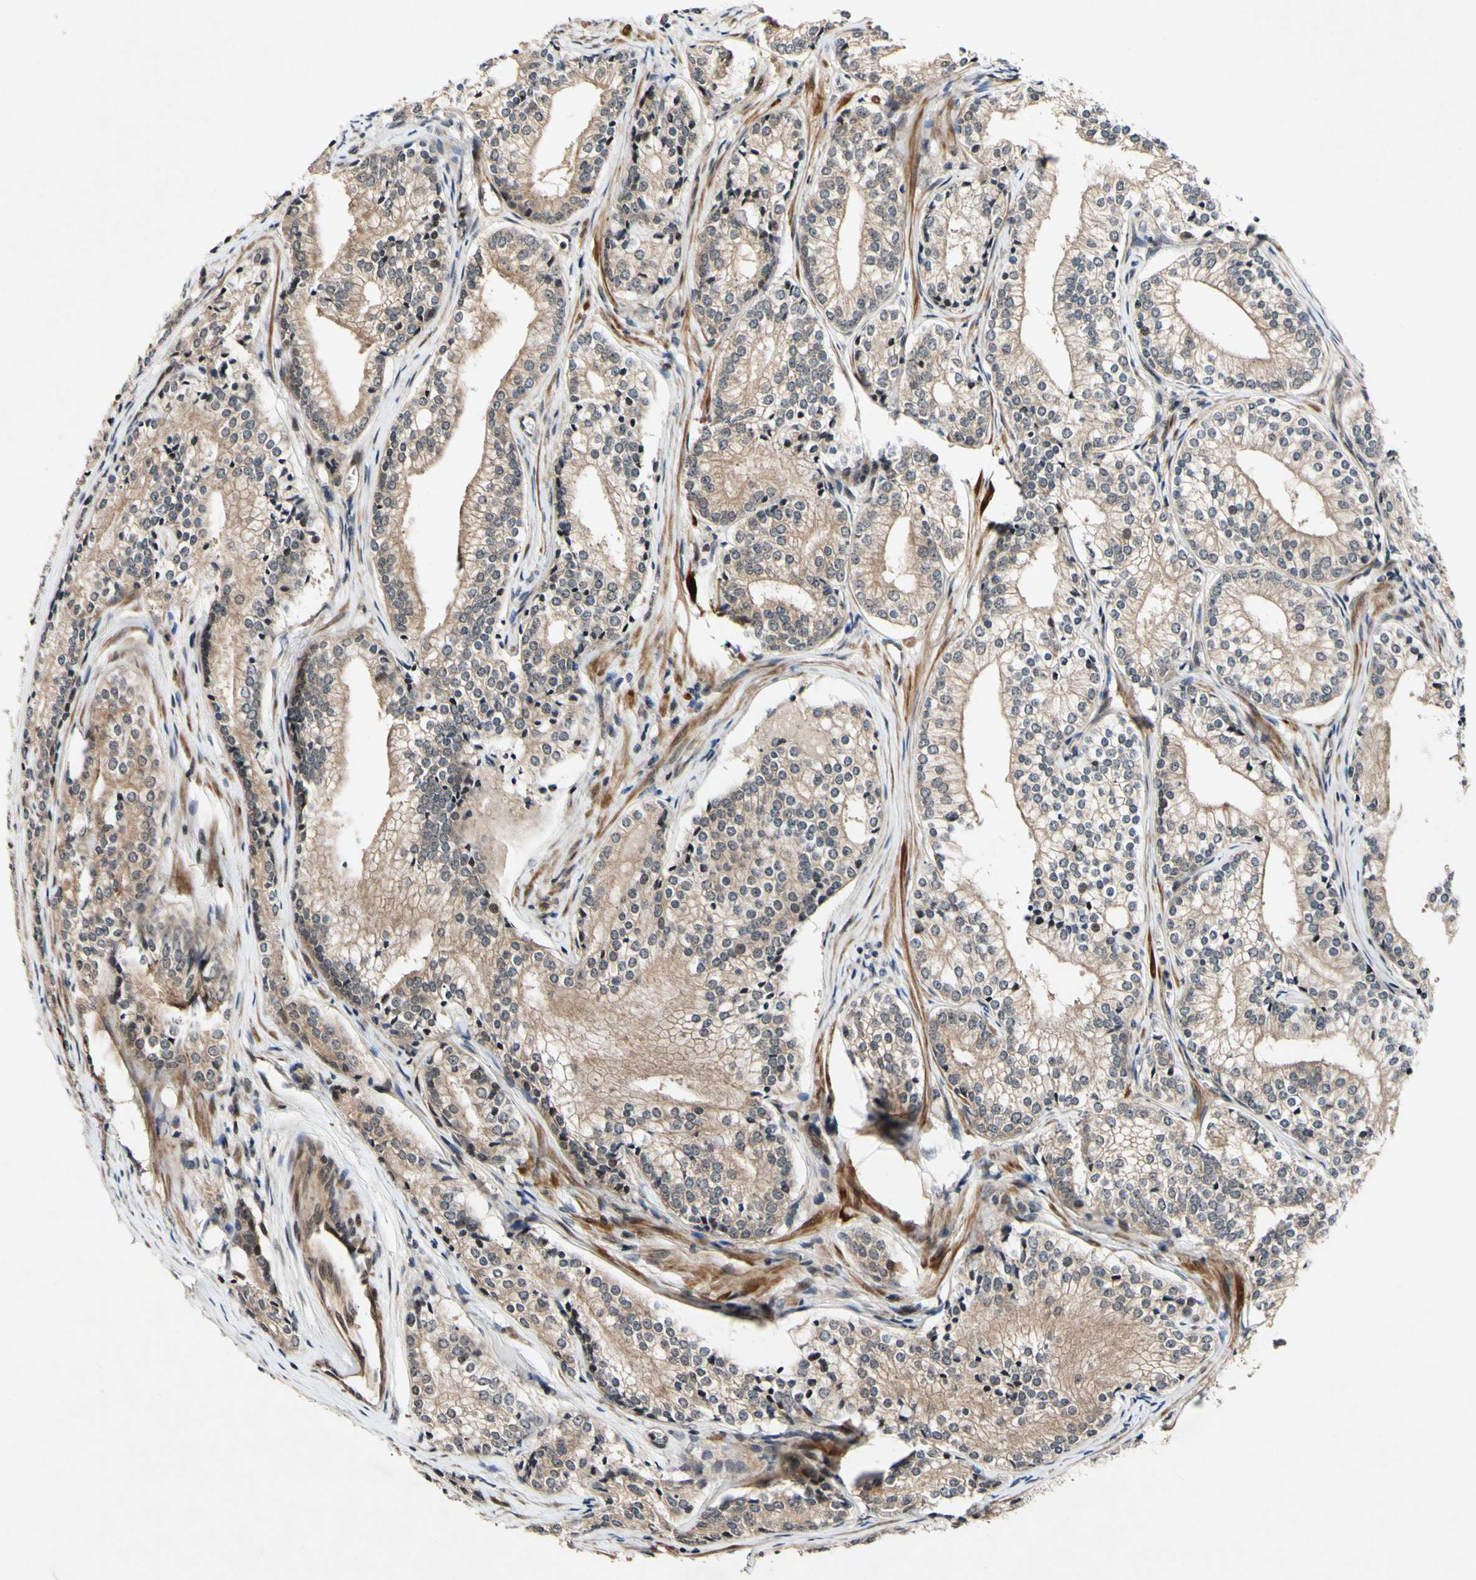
{"staining": {"intensity": "weak", "quantity": ">75%", "location": "cytoplasmic/membranous"}, "tissue": "prostate cancer", "cell_type": "Tumor cells", "image_type": "cancer", "snomed": [{"axis": "morphology", "description": "Adenocarcinoma, Low grade"}, {"axis": "topography", "description": "Prostate"}], "caption": "Protein staining by immunohistochemistry (IHC) reveals weak cytoplasmic/membranous positivity in approximately >75% of tumor cells in prostate adenocarcinoma (low-grade).", "gene": "CSNK1E", "patient": {"sex": "male", "age": 60}}